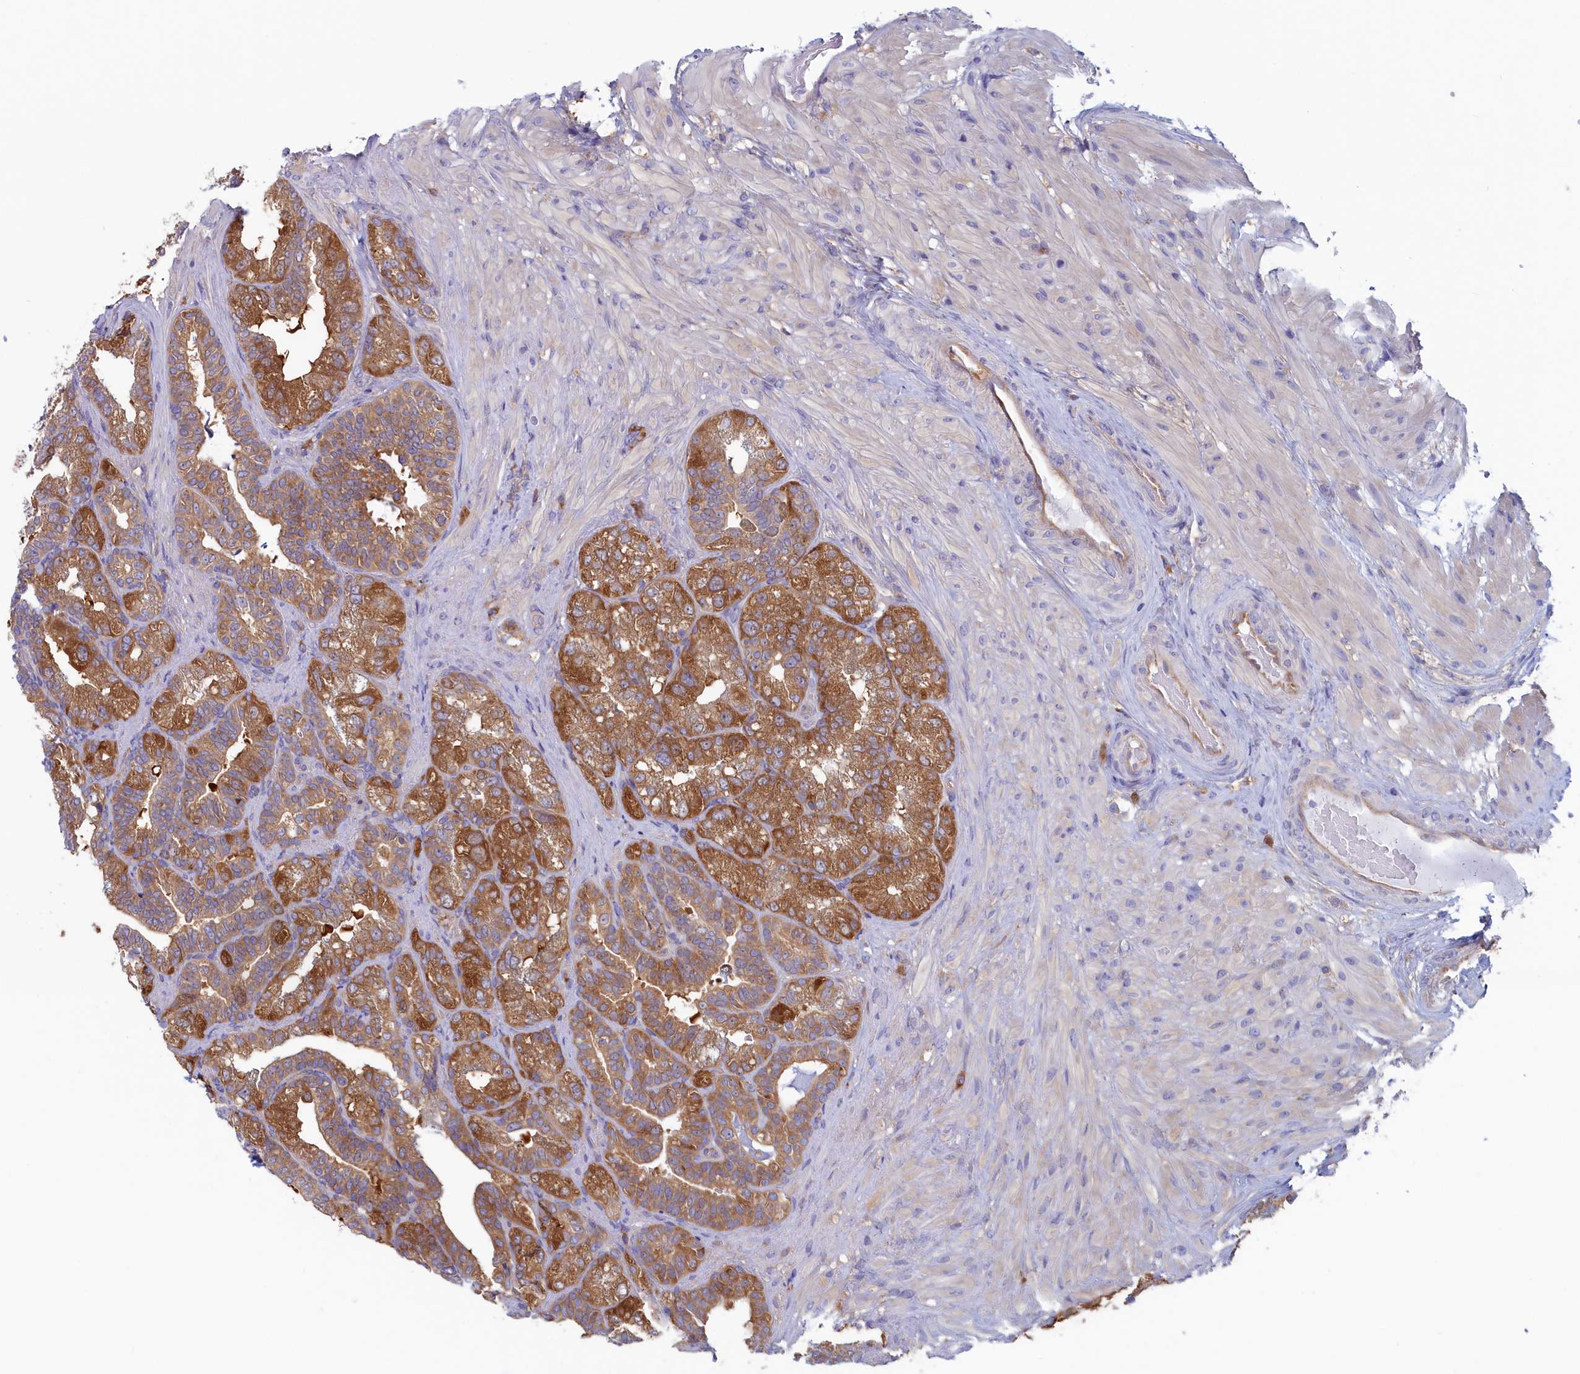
{"staining": {"intensity": "strong", "quantity": ">75%", "location": "cytoplasmic/membranous"}, "tissue": "seminal vesicle", "cell_type": "Glandular cells", "image_type": "normal", "snomed": [{"axis": "morphology", "description": "Normal tissue, NOS"}, {"axis": "topography", "description": "Seminal veicle"}, {"axis": "topography", "description": "Peripheral nerve tissue"}], "caption": "Strong cytoplasmic/membranous expression is appreciated in approximately >75% of glandular cells in normal seminal vesicle.", "gene": "SYNDIG1L", "patient": {"sex": "male", "age": 63}}